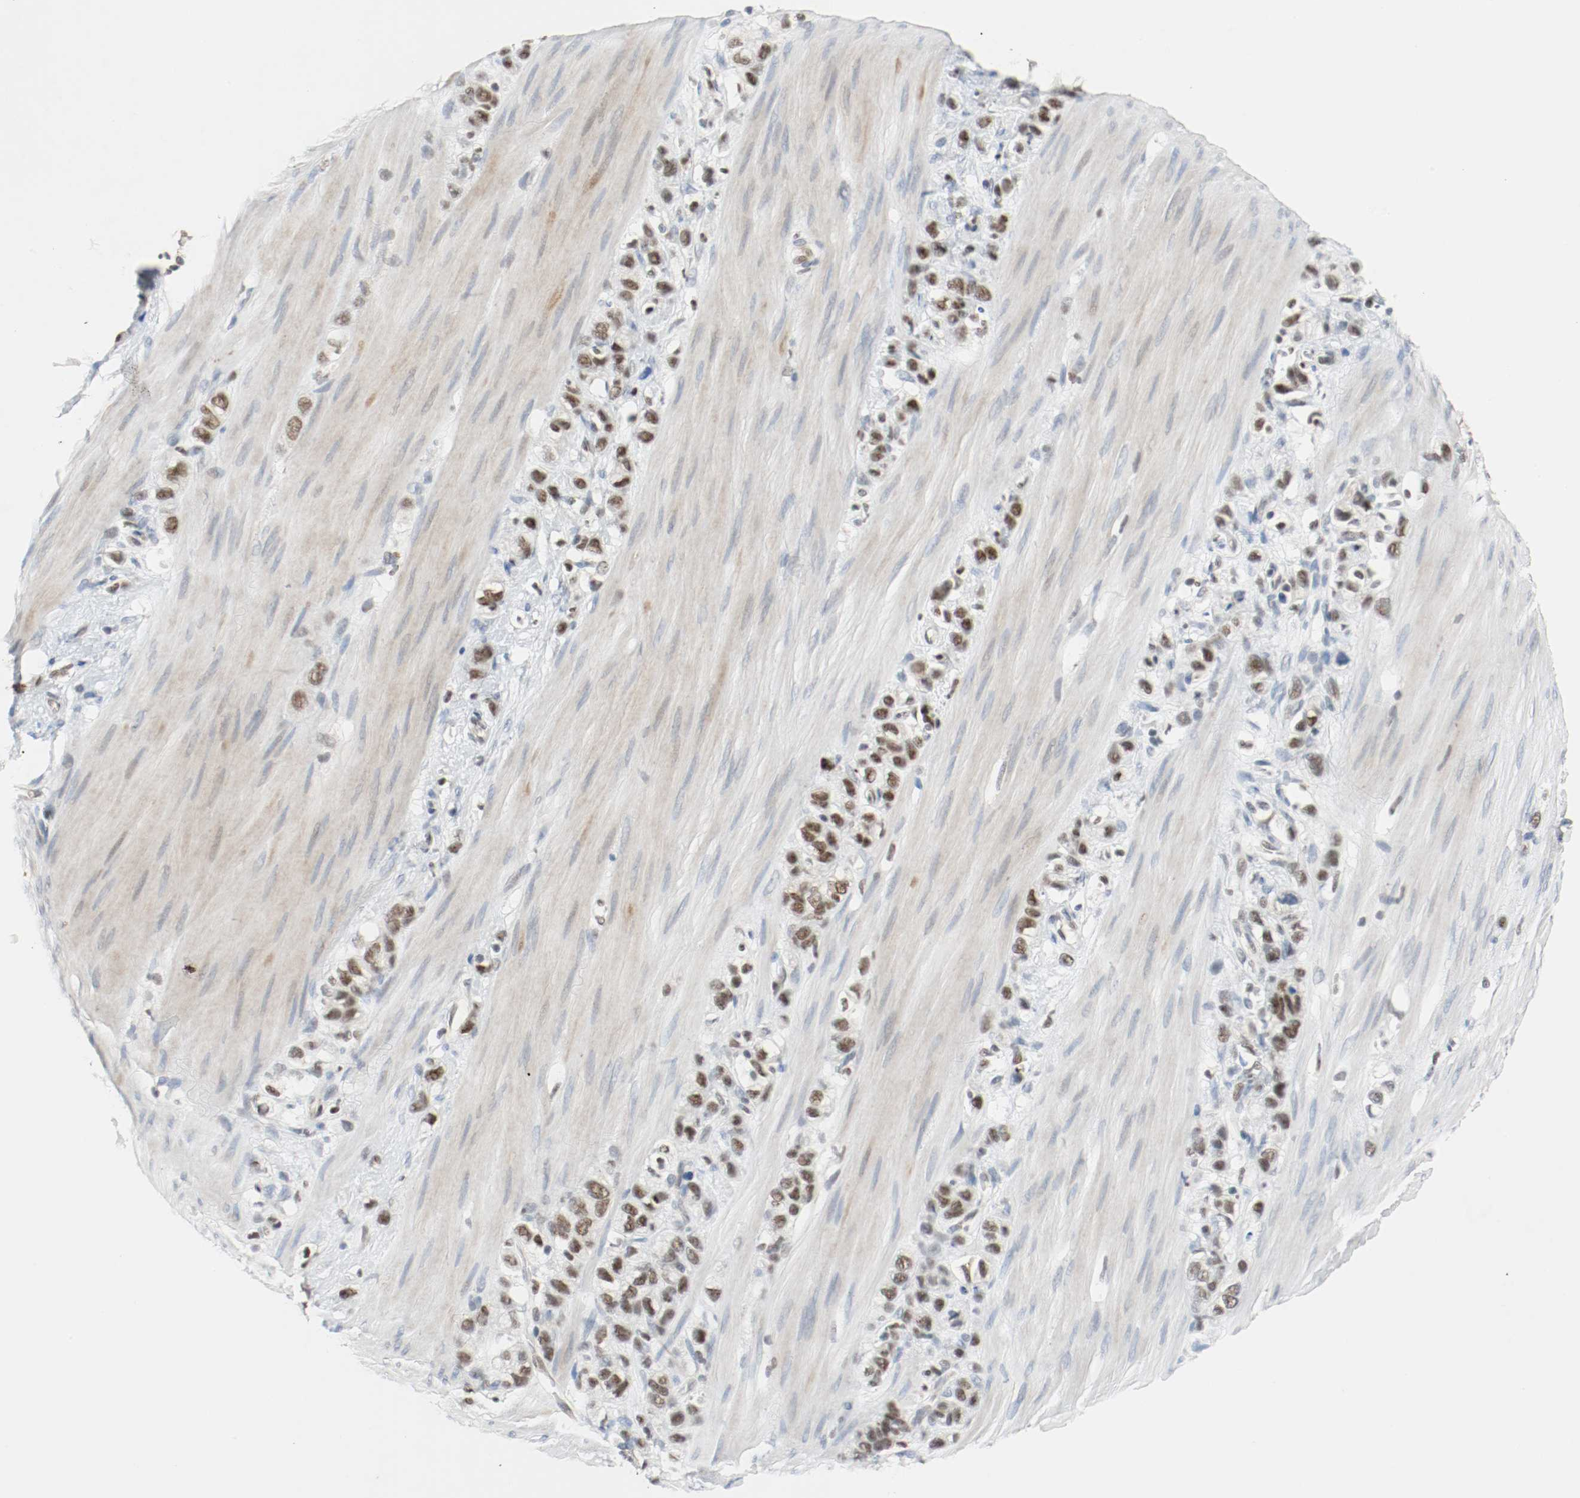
{"staining": {"intensity": "moderate", "quantity": "25%-75%", "location": "nuclear"}, "tissue": "stomach cancer", "cell_type": "Tumor cells", "image_type": "cancer", "snomed": [{"axis": "morphology", "description": "Normal tissue, NOS"}, {"axis": "morphology", "description": "Adenocarcinoma, NOS"}, {"axis": "morphology", "description": "Adenocarcinoma, High grade"}, {"axis": "topography", "description": "Stomach, upper"}, {"axis": "topography", "description": "Stomach"}], "caption": "This is a photomicrograph of IHC staining of stomach cancer, which shows moderate expression in the nuclear of tumor cells.", "gene": "ASH1L", "patient": {"sex": "female", "age": 65}}